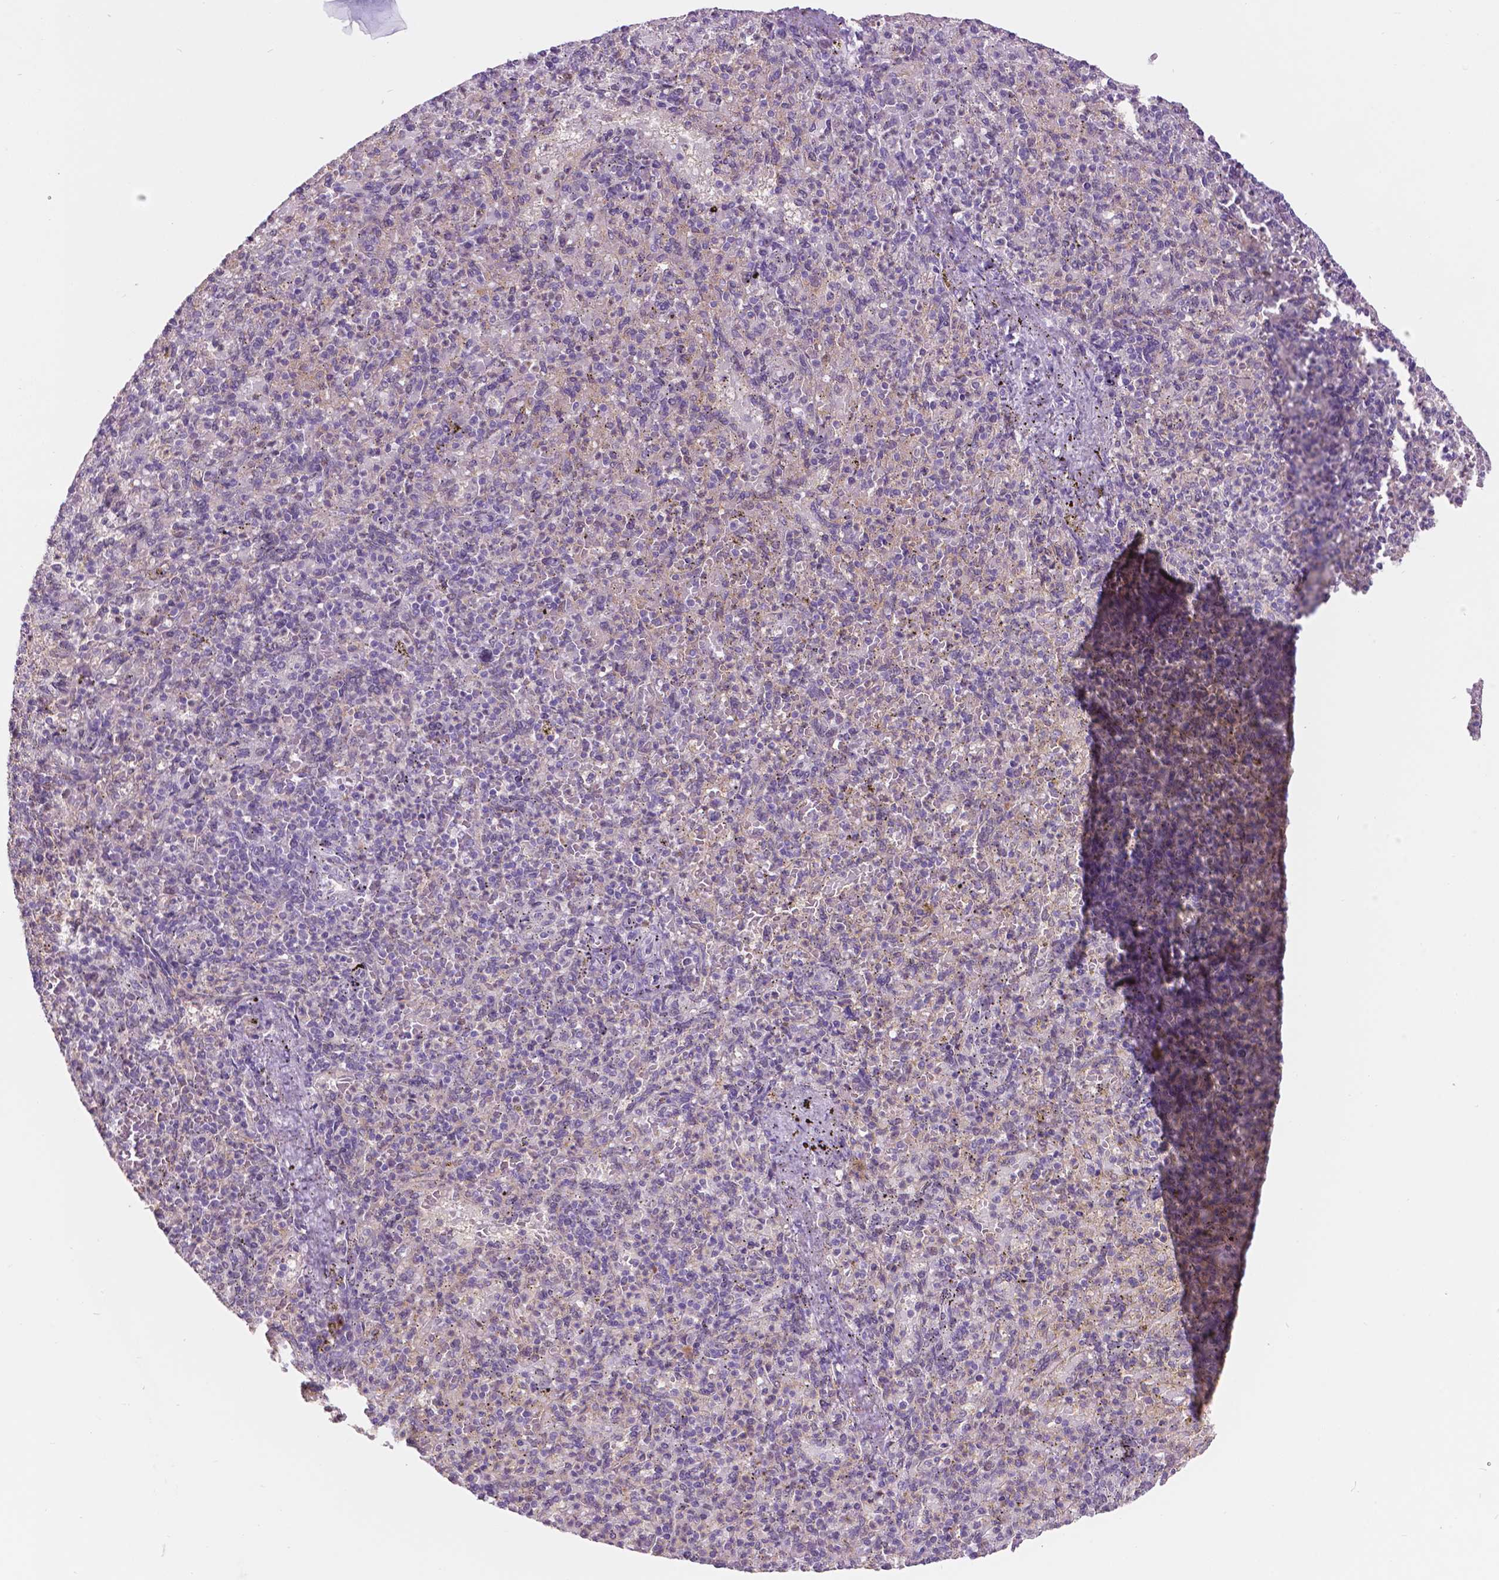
{"staining": {"intensity": "negative", "quantity": "none", "location": "none"}, "tissue": "spleen", "cell_type": "Cells in red pulp", "image_type": "normal", "snomed": [{"axis": "morphology", "description": "Normal tissue, NOS"}, {"axis": "topography", "description": "Spleen"}], "caption": "This is an immunohistochemistry photomicrograph of normal human spleen. There is no positivity in cells in red pulp.", "gene": "TM6SF2", "patient": {"sex": "female", "age": 74}}